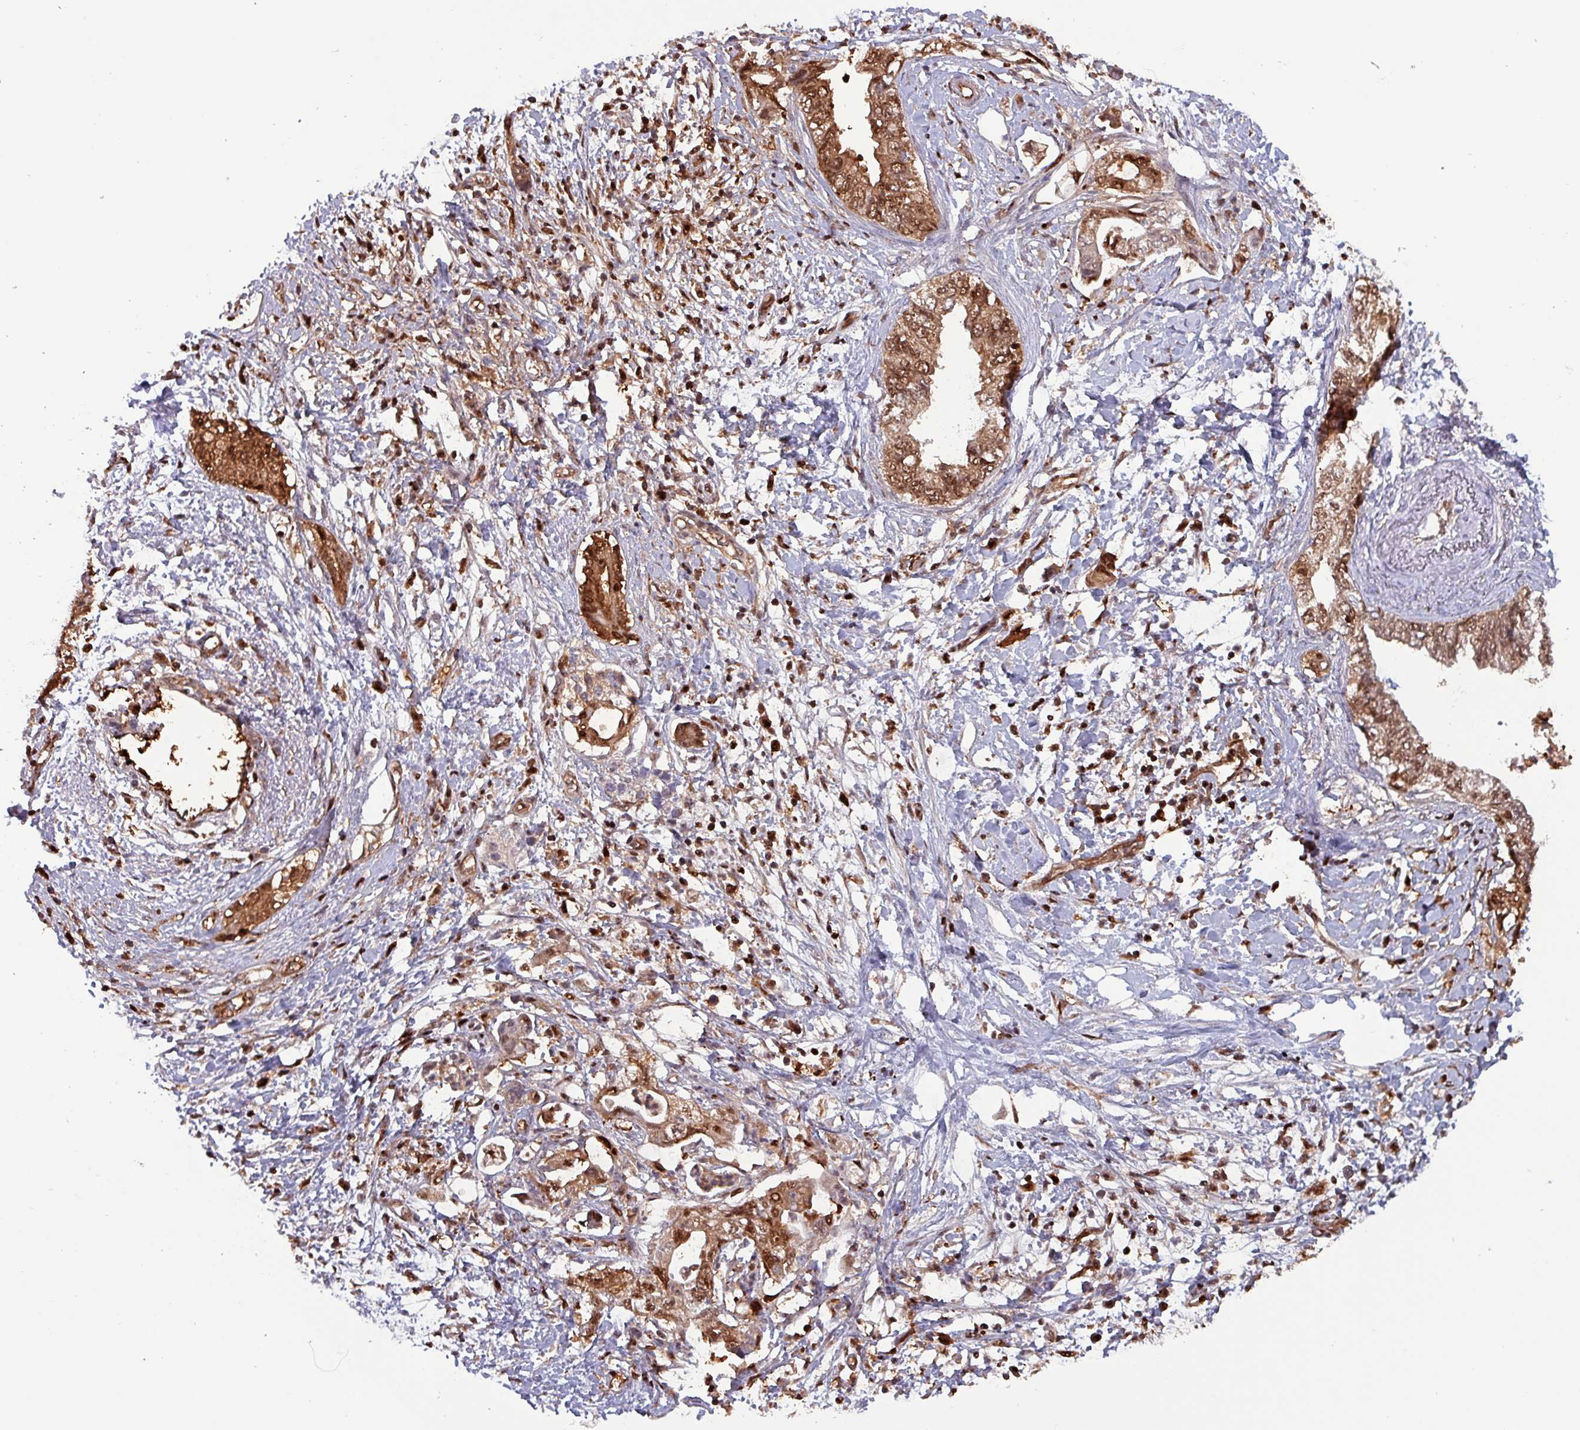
{"staining": {"intensity": "strong", "quantity": ">75%", "location": "cytoplasmic/membranous,nuclear"}, "tissue": "pancreatic cancer", "cell_type": "Tumor cells", "image_type": "cancer", "snomed": [{"axis": "morphology", "description": "Adenocarcinoma, NOS"}, {"axis": "topography", "description": "Pancreas"}], "caption": "Protein expression by immunohistochemistry (IHC) displays strong cytoplasmic/membranous and nuclear staining in about >75% of tumor cells in pancreatic adenocarcinoma. (DAB = brown stain, brightfield microscopy at high magnification).", "gene": "PSMB8", "patient": {"sex": "female", "age": 73}}